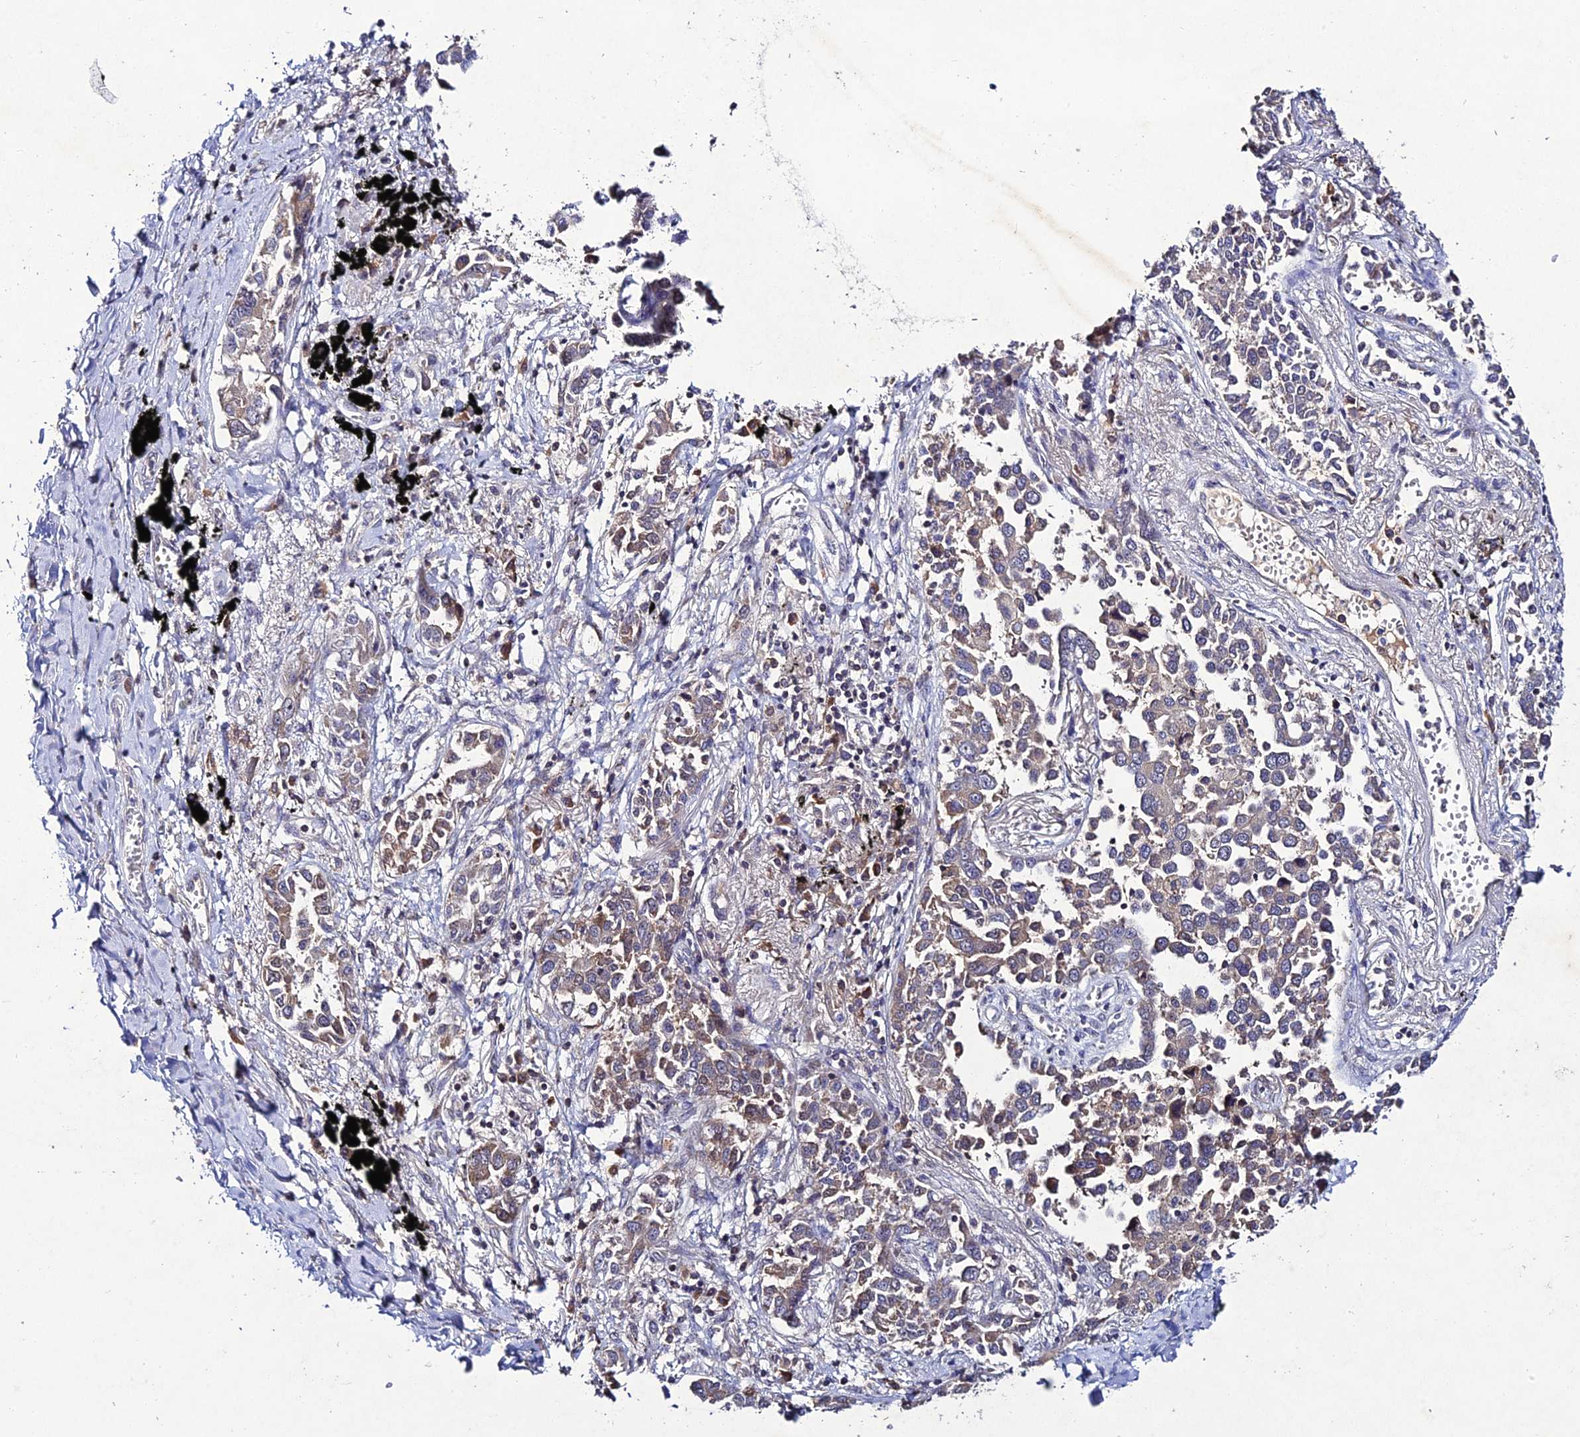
{"staining": {"intensity": "weak", "quantity": "<25%", "location": "cytoplasmic/membranous"}, "tissue": "lung cancer", "cell_type": "Tumor cells", "image_type": "cancer", "snomed": [{"axis": "morphology", "description": "Adenocarcinoma, NOS"}, {"axis": "topography", "description": "Lung"}], "caption": "Immunohistochemical staining of lung adenocarcinoma exhibits no significant positivity in tumor cells.", "gene": "CHST5", "patient": {"sex": "male", "age": 67}}